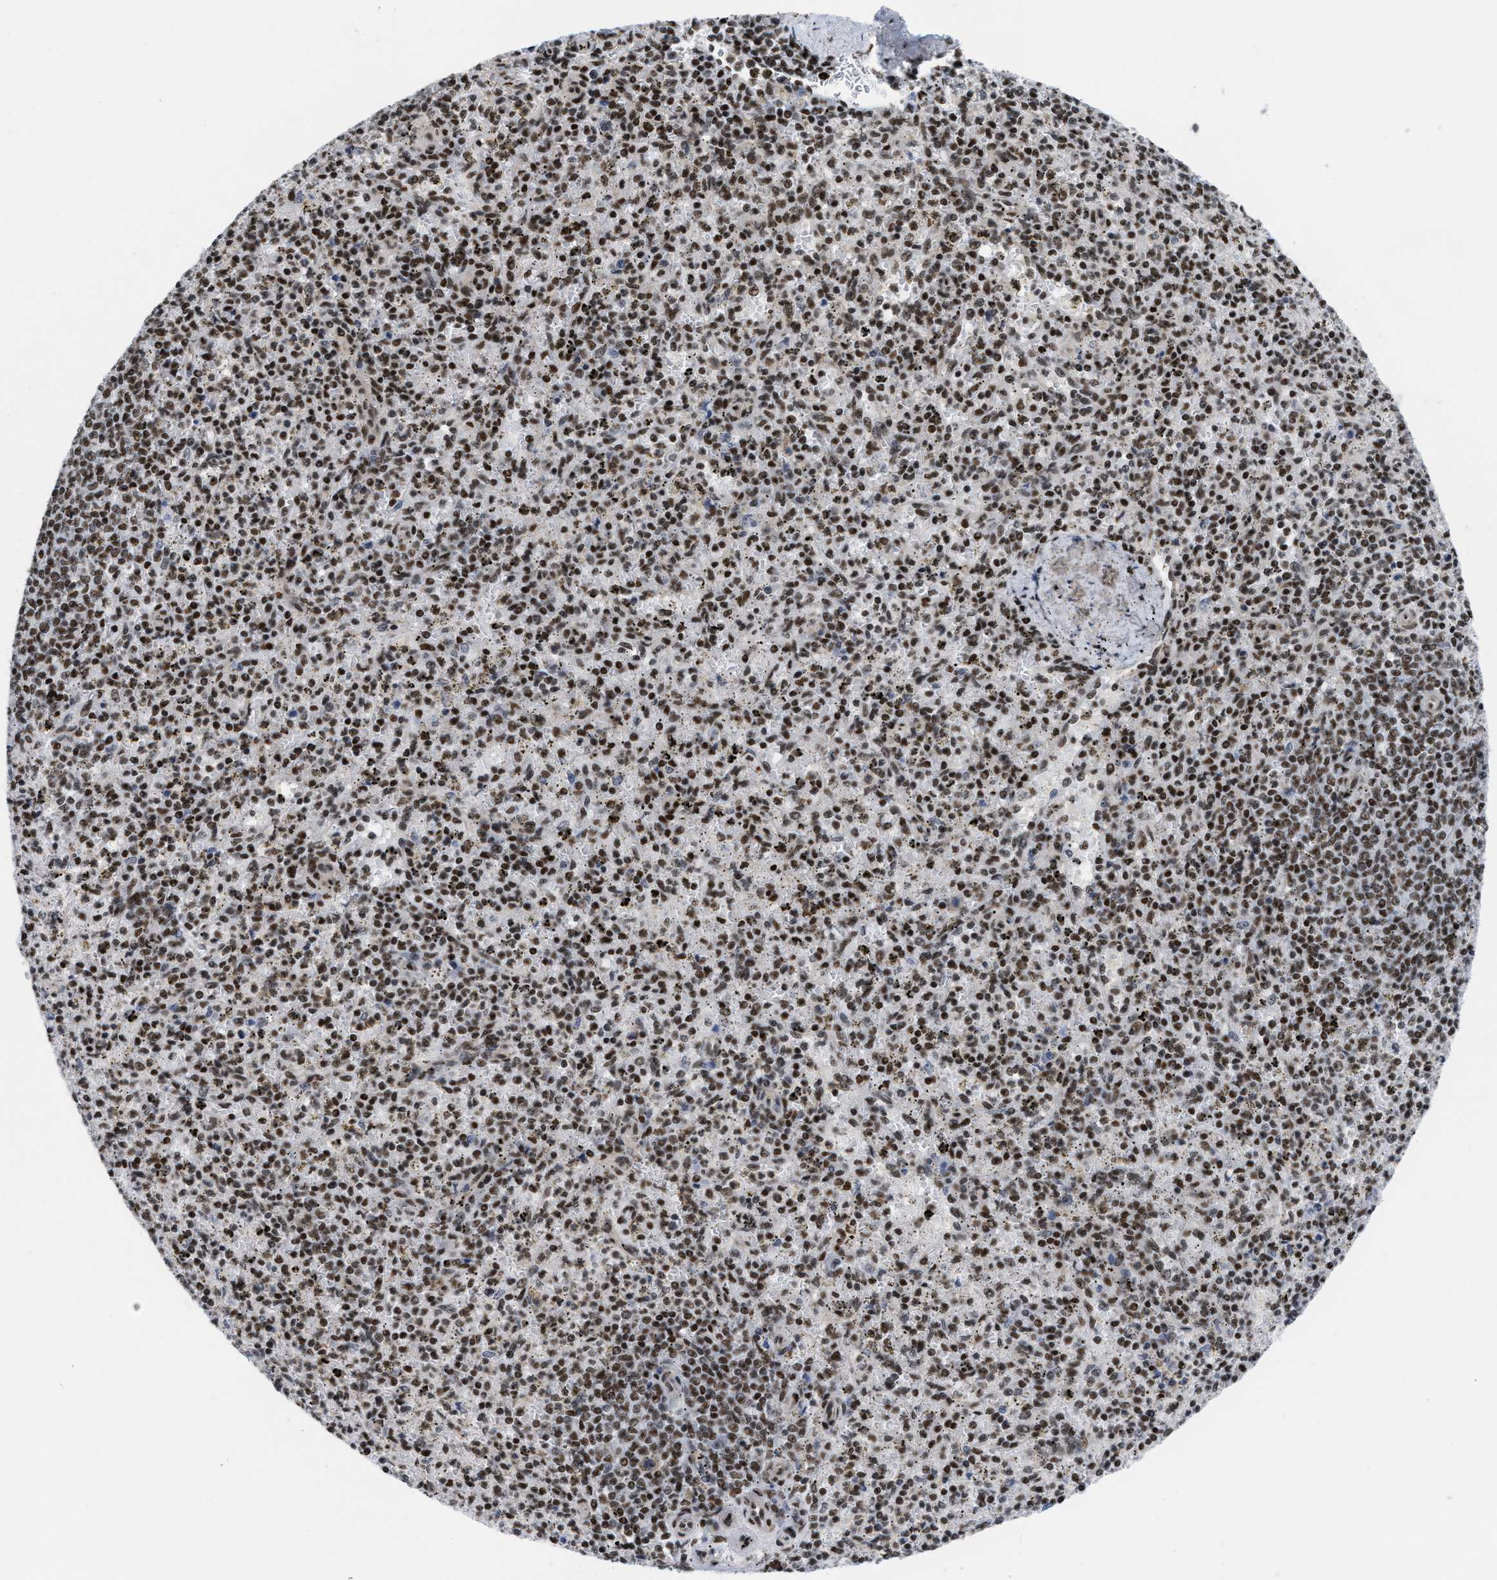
{"staining": {"intensity": "moderate", "quantity": ">75%", "location": "nuclear"}, "tissue": "spleen", "cell_type": "Cells in red pulp", "image_type": "normal", "snomed": [{"axis": "morphology", "description": "Normal tissue, NOS"}, {"axis": "topography", "description": "Spleen"}], "caption": "Benign spleen reveals moderate nuclear positivity in approximately >75% of cells in red pulp The protein of interest is stained brown, and the nuclei are stained in blue (DAB IHC with brightfield microscopy, high magnification)..", "gene": "MIER1", "patient": {"sex": "male", "age": 72}}